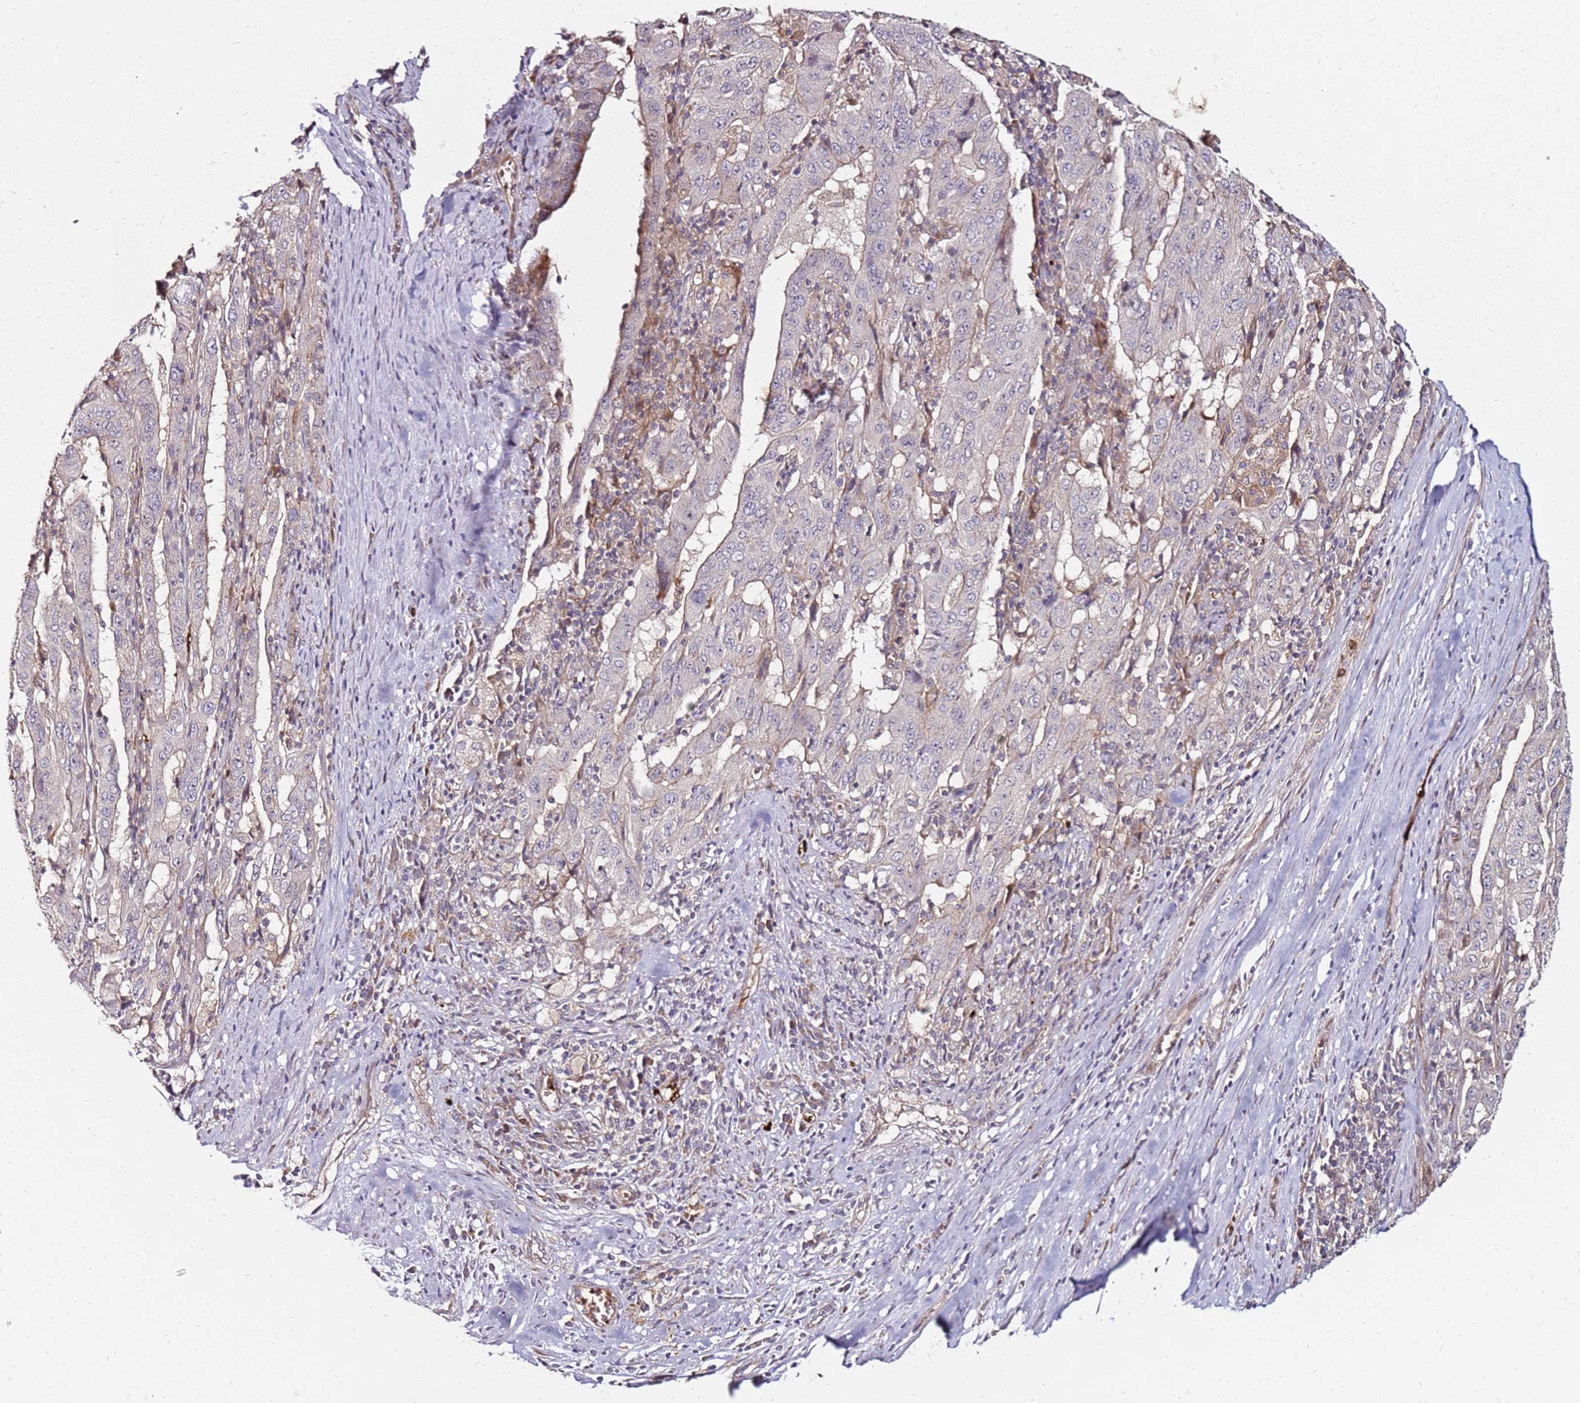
{"staining": {"intensity": "weak", "quantity": "<25%", "location": "cytoplasmic/membranous"}, "tissue": "pancreatic cancer", "cell_type": "Tumor cells", "image_type": "cancer", "snomed": [{"axis": "morphology", "description": "Adenocarcinoma, NOS"}, {"axis": "topography", "description": "Pancreas"}], "caption": "Tumor cells show no significant expression in pancreatic cancer. The staining is performed using DAB brown chromogen with nuclei counter-stained in using hematoxylin.", "gene": "RNF11", "patient": {"sex": "male", "age": 63}}